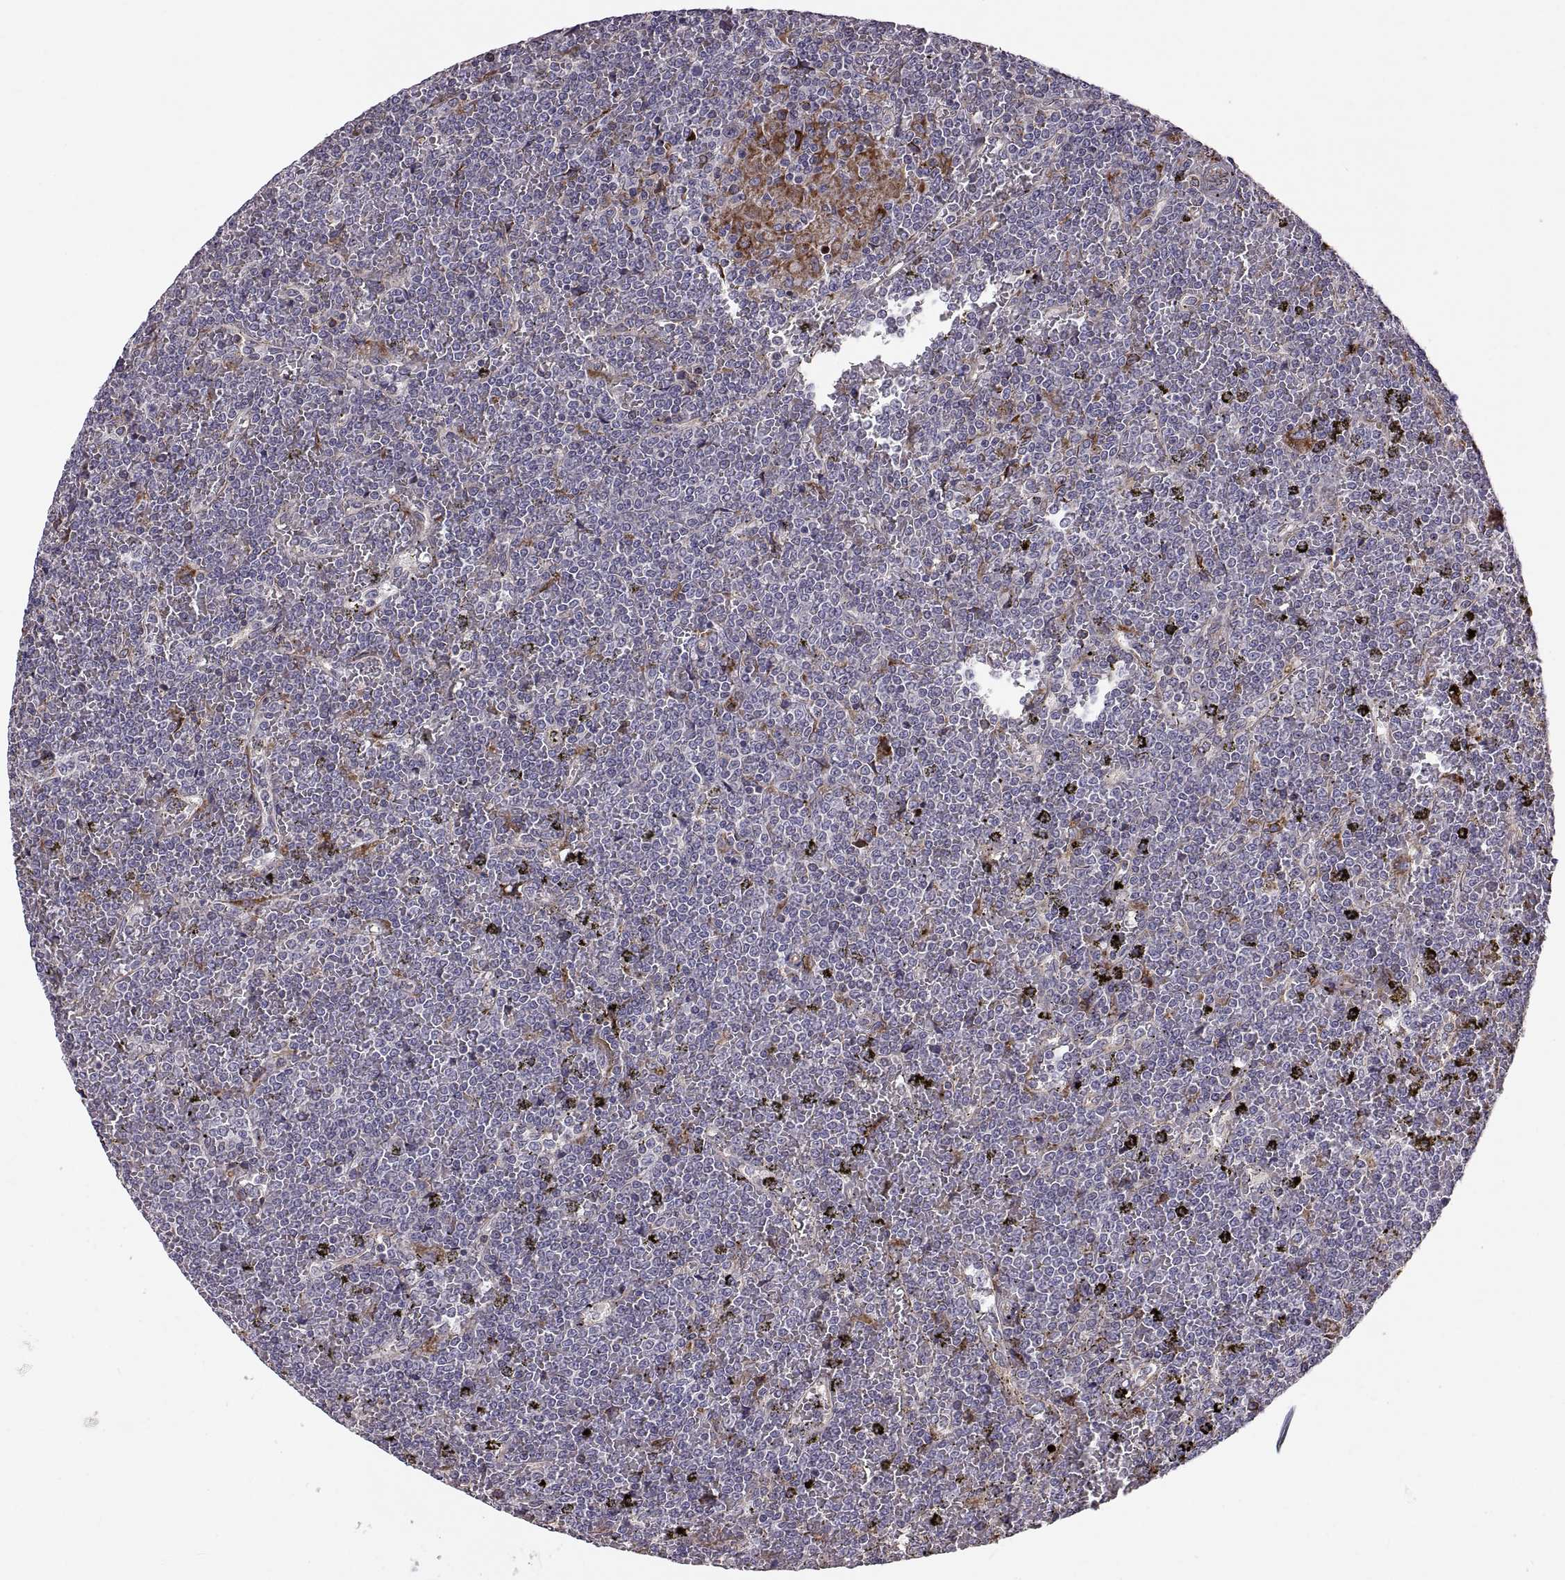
{"staining": {"intensity": "negative", "quantity": "none", "location": "none"}, "tissue": "lymphoma", "cell_type": "Tumor cells", "image_type": "cancer", "snomed": [{"axis": "morphology", "description": "Malignant lymphoma, non-Hodgkin's type, Low grade"}, {"axis": "topography", "description": "Spleen"}], "caption": "This is an immunohistochemistry image of human lymphoma. There is no expression in tumor cells.", "gene": "PLEKHB2", "patient": {"sex": "female", "age": 19}}